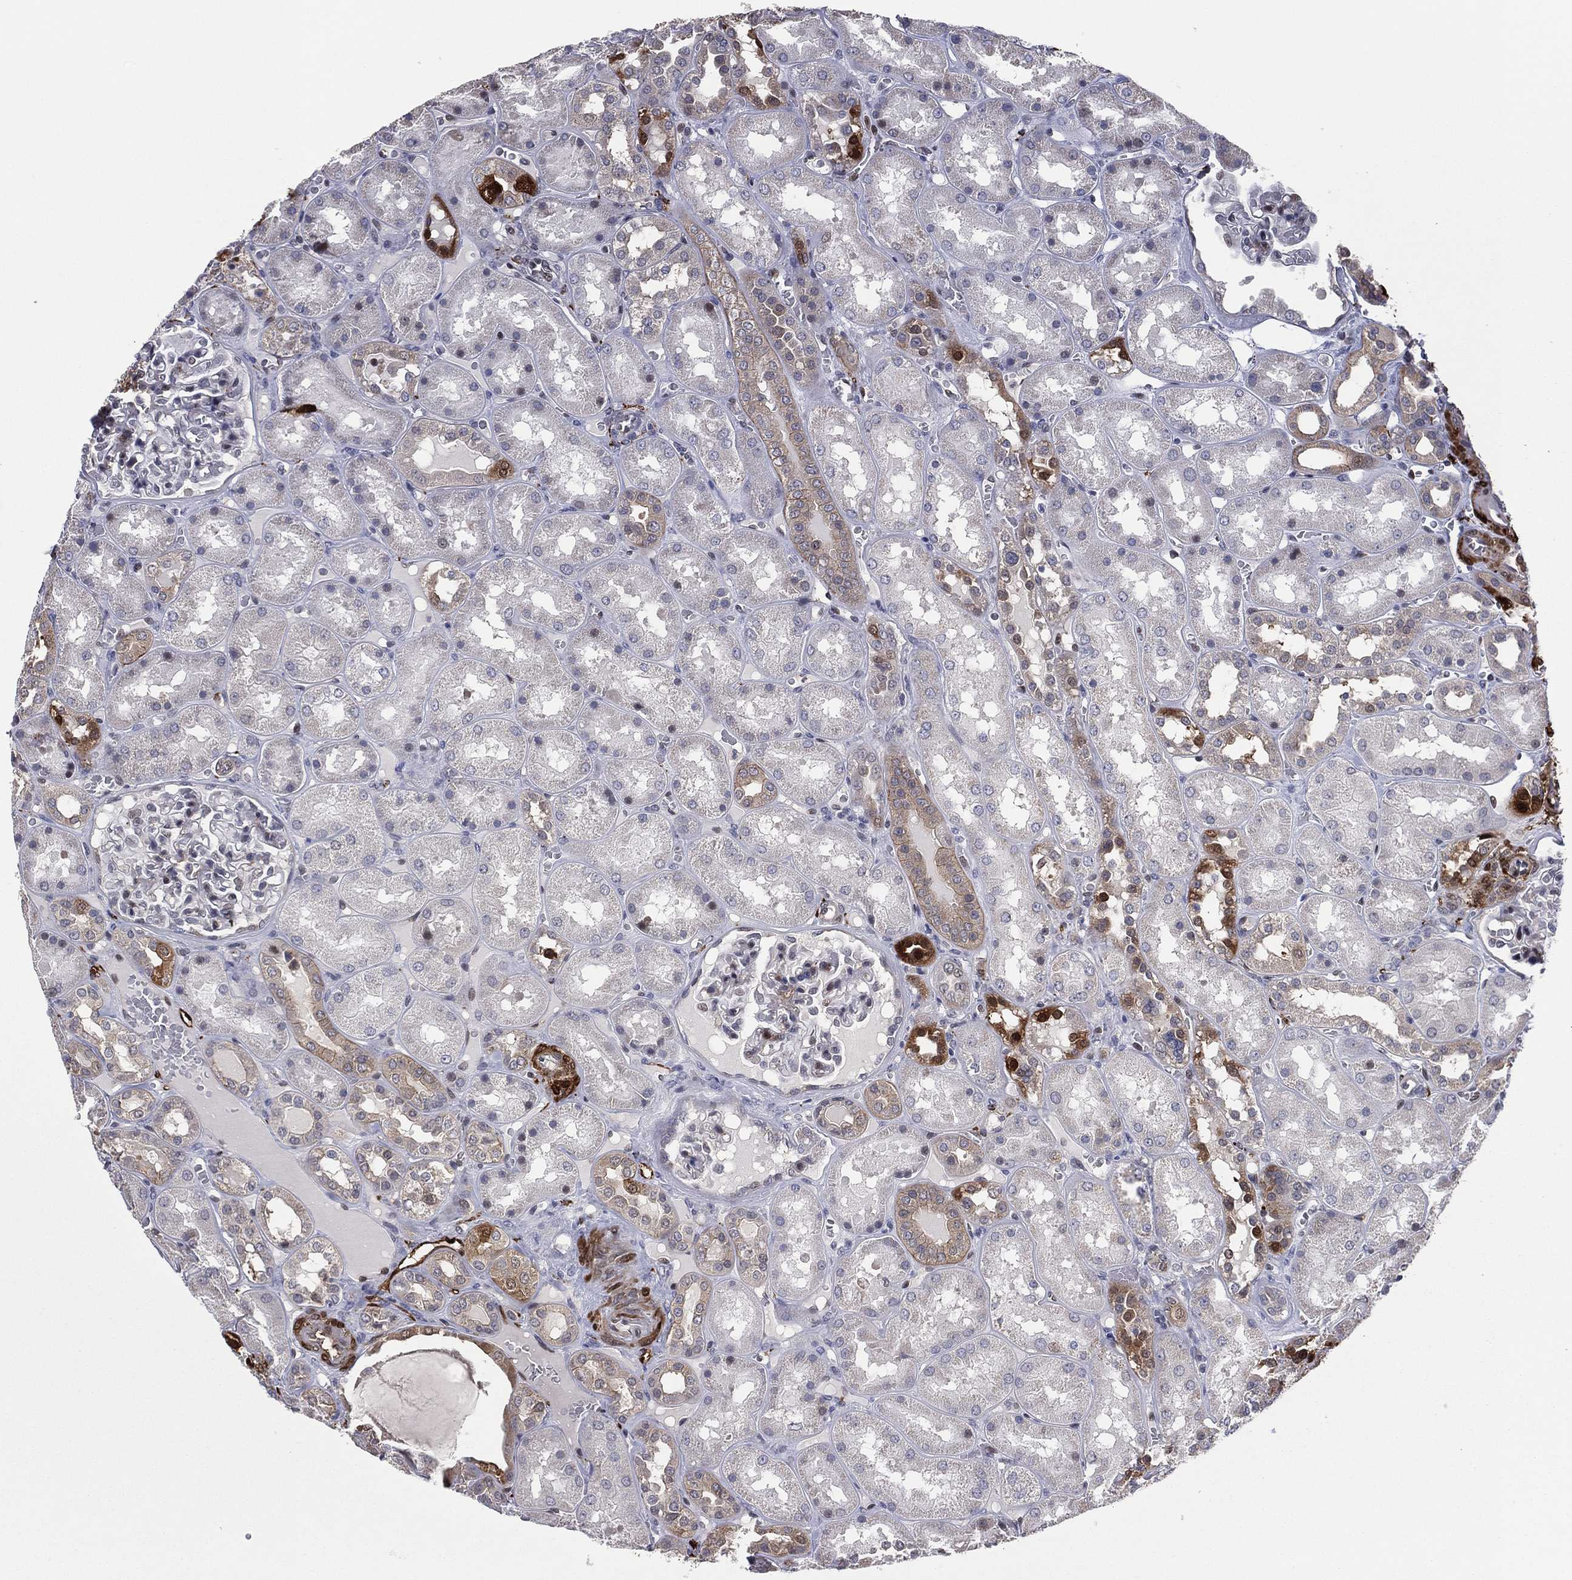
{"staining": {"intensity": "weak", "quantity": "<25%", "location": "nuclear"}, "tissue": "kidney", "cell_type": "Cells in glomeruli", "image_type": "normal", "snomed": [{"axis": "morphology", "description": "Normal tissue, NOS"}, {"axis": "topography", "description": "Kidney"}], "caption": "A micrograph of kidney stained for a protein demonstrates no brown staining in cells in glomeruli. (DAB immunohistochemistry (IHC) with hematoxylin counter stain).", "gene": "SNCG", "patient": {"sex": "male", "age": 73}}